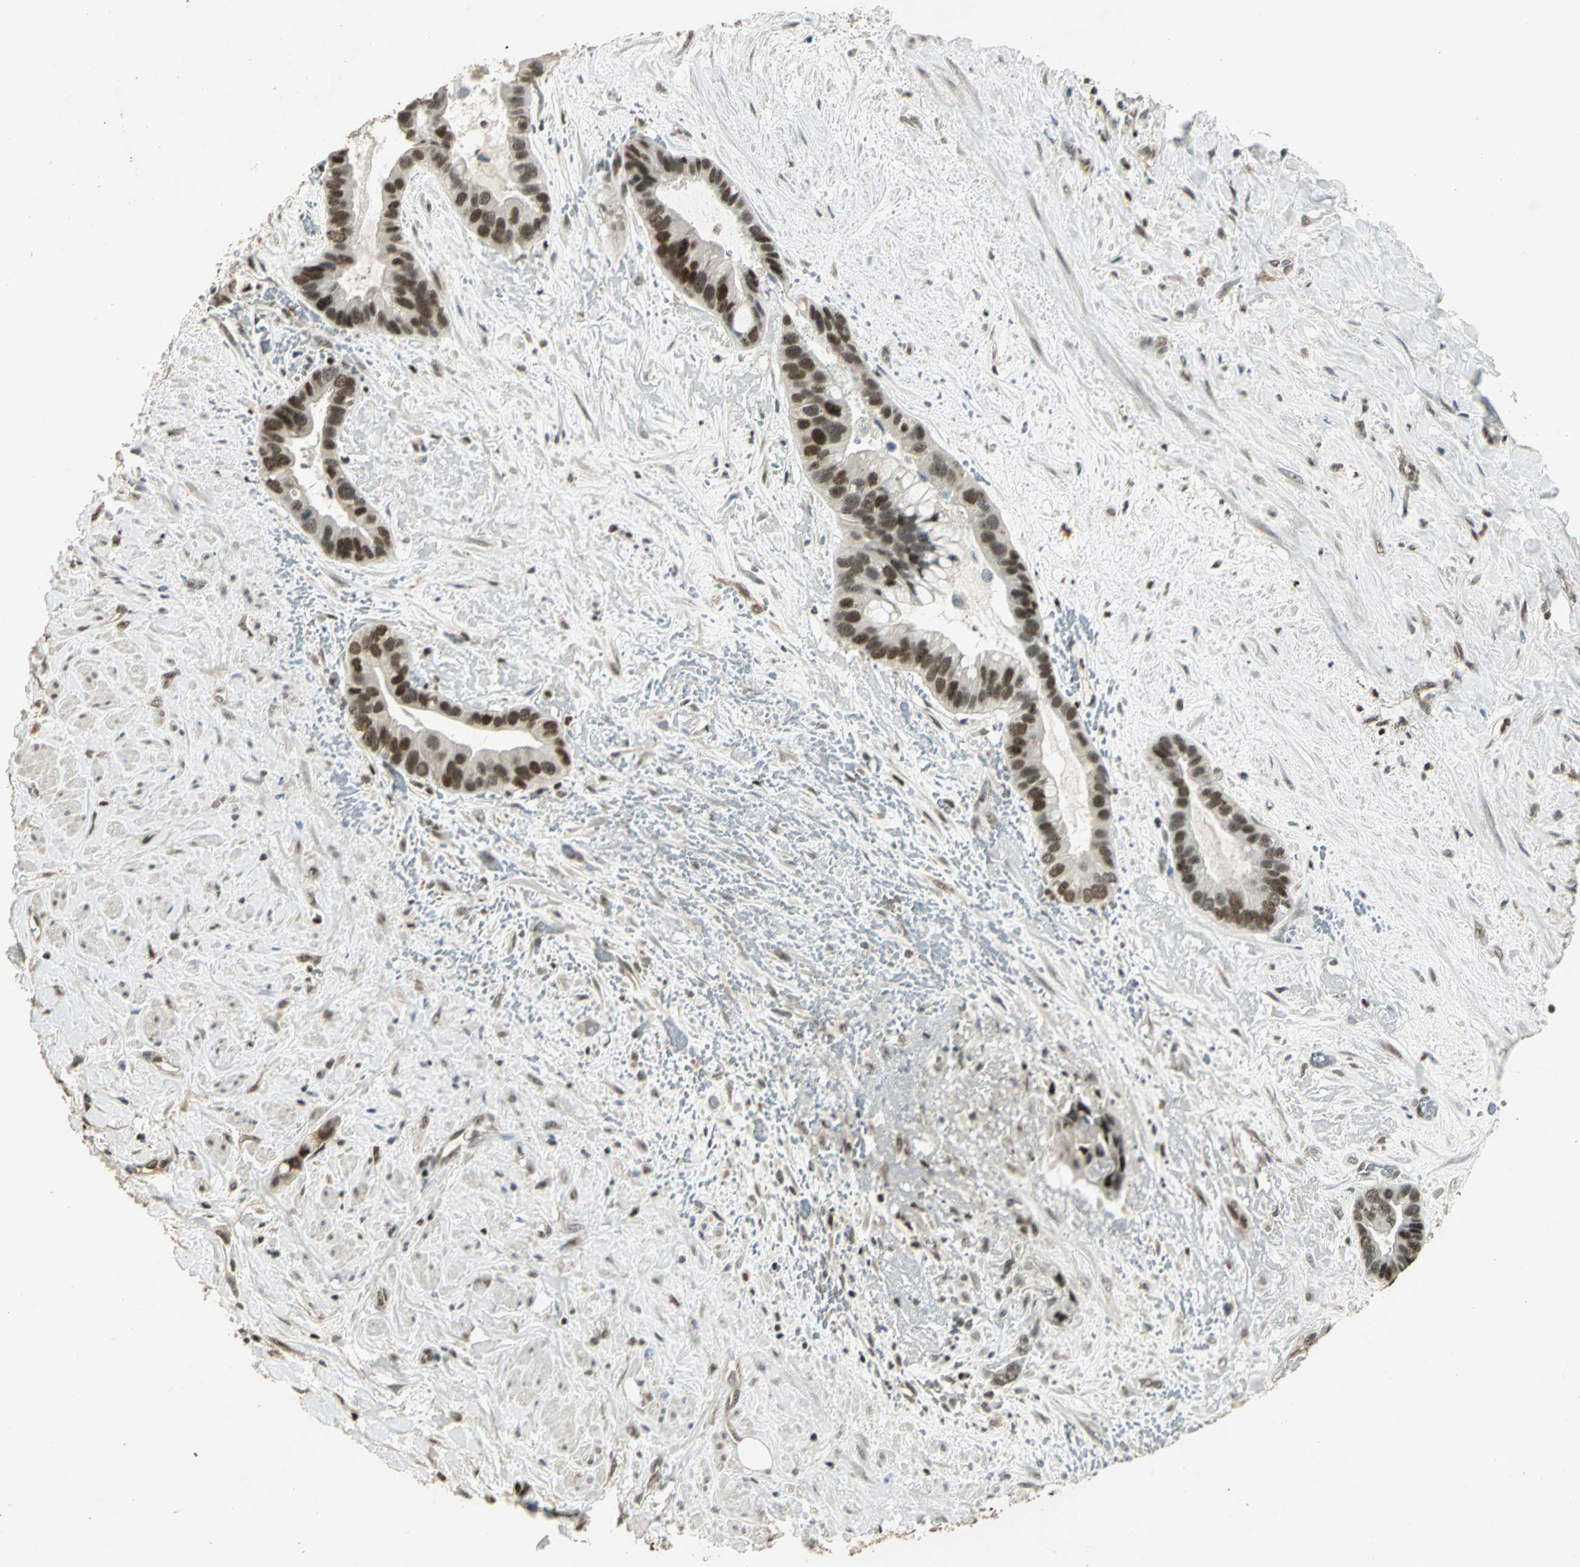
{"staining": {"intensity": "strong", "quantity": ">75%", "location": "nuclear"}, "tissue": "liver cancer", "cell_type": "Tumor cells", "image_type": "cancer", "snomed": [{"axis": "morphology", "description": "Cholangiocarcinoma"}, {"axis": "topography", "description": "Liver"}], "caption": "The photomicrograph exhibits immunohistochemical staining of cholangiocarcinoma (liver). There is strong nuclear staining is seen in about >75% of tumor cells. The protein of interest is stained brown, and the nuclei are stained in blue (DAB (3,3'-diaminobenzidine) IHC with brightfield microscopy, high magnification).", "gene": "ELF1", "patient": {"sex": "female", "age": 65}}